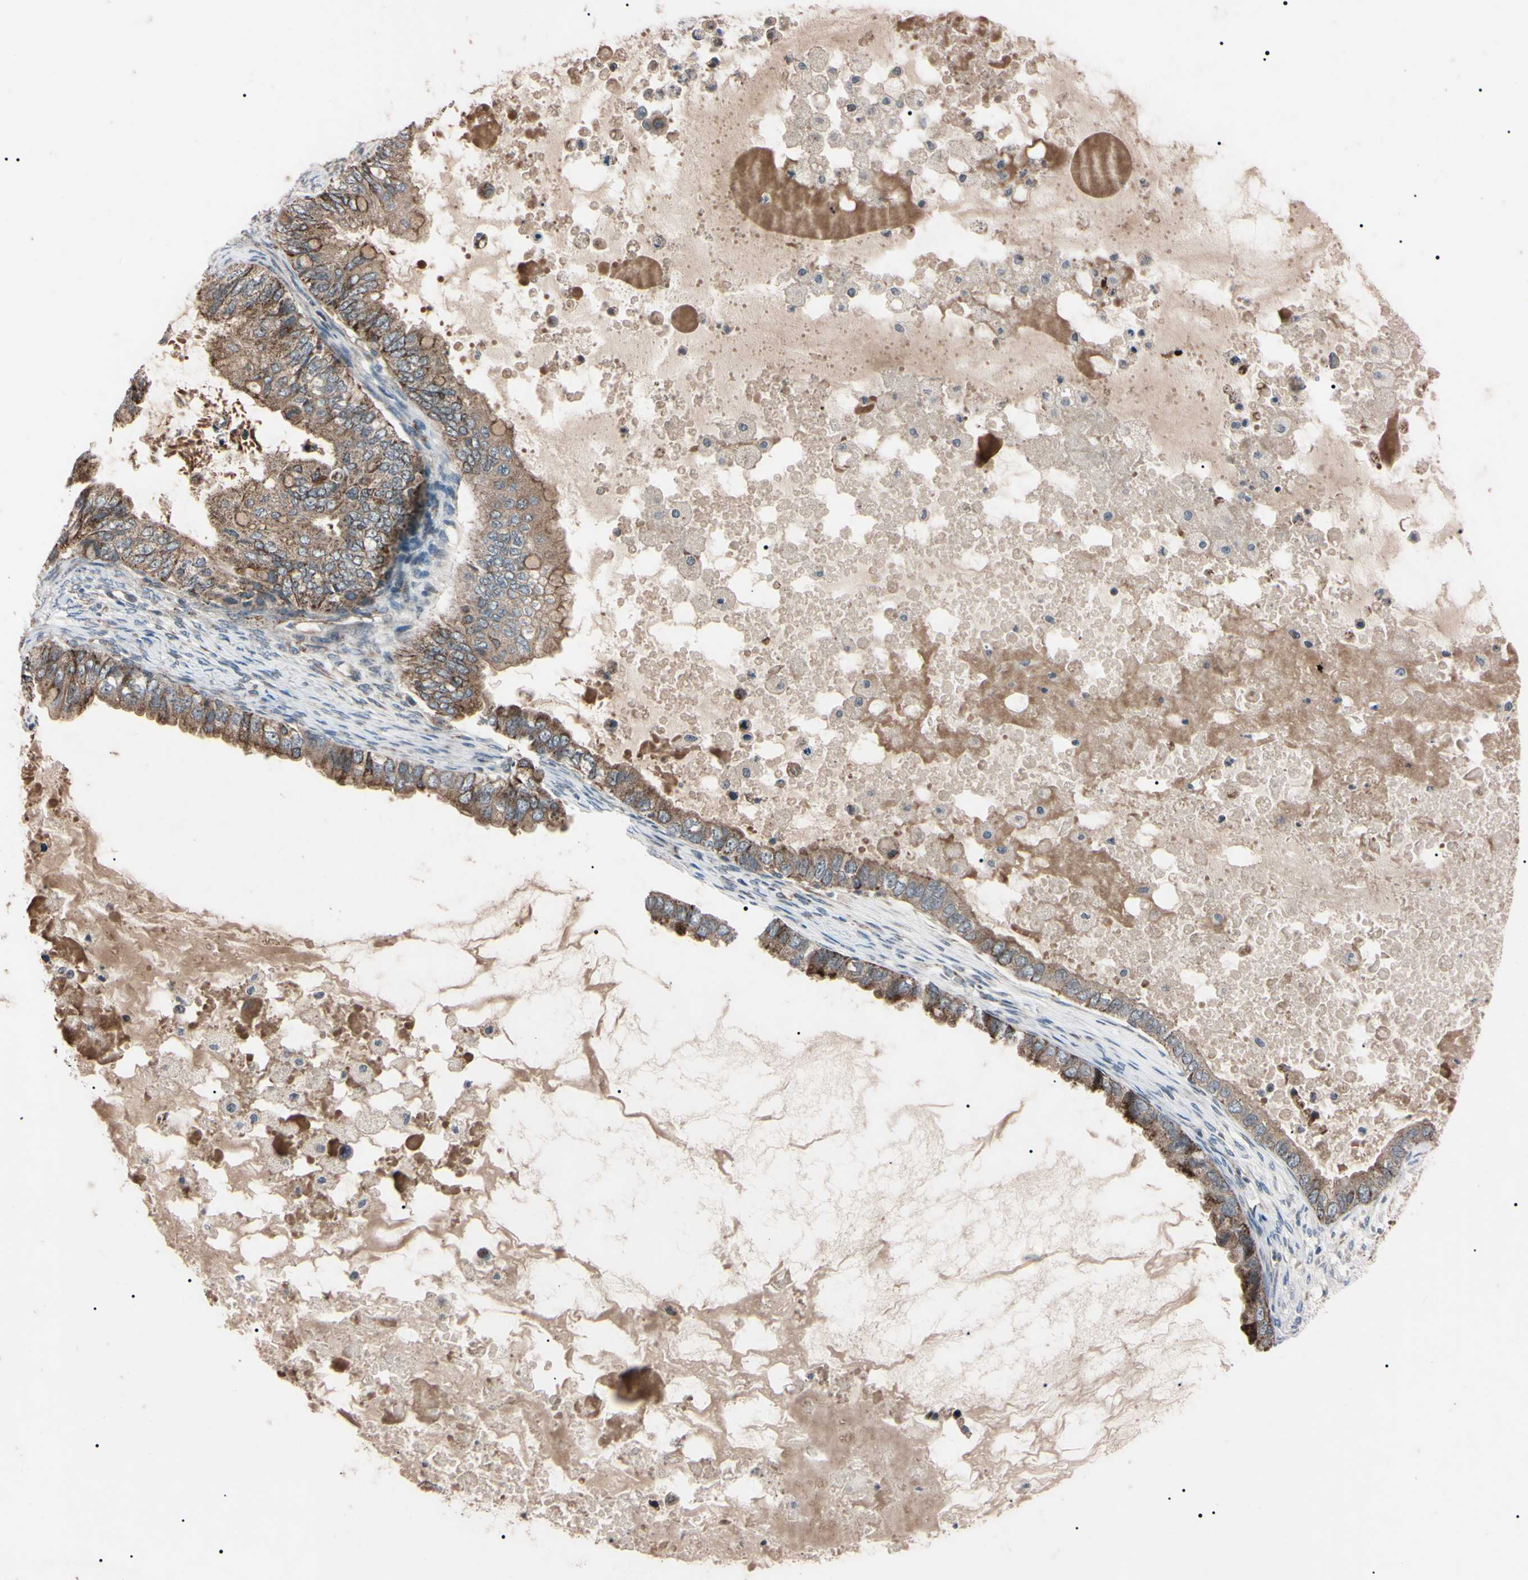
{"staining": {"intensity": "moderate", "quantity": ">75%", "location": "cytoplasmic/membranous"}, "tissue": "ovarian cancer", "cell_type": "Tumor cells", "image_type": "cancer", "snomed": [{"axis": "morphology", "description": "Cystadenocarcinoma, mucinous, NOS"}, {"axis": "topography", "description": "Ovary"}], "caption": "Brown immunohistochemical staining in ovarian cancer (mucinous cystadenocarcinoma) exhibits moderate cytoplasmic/membranous staining in about >75% of tumor cells. The staining was performed using DAB (3,3'-diaminobenzidine) to visualize the protein expression in brown, while the nuclei were stained in blue with hematoxylin (Magnification: 20x).", "gene": "TNFRSF1A", "patient": {"sex": "female", "age": 80}}